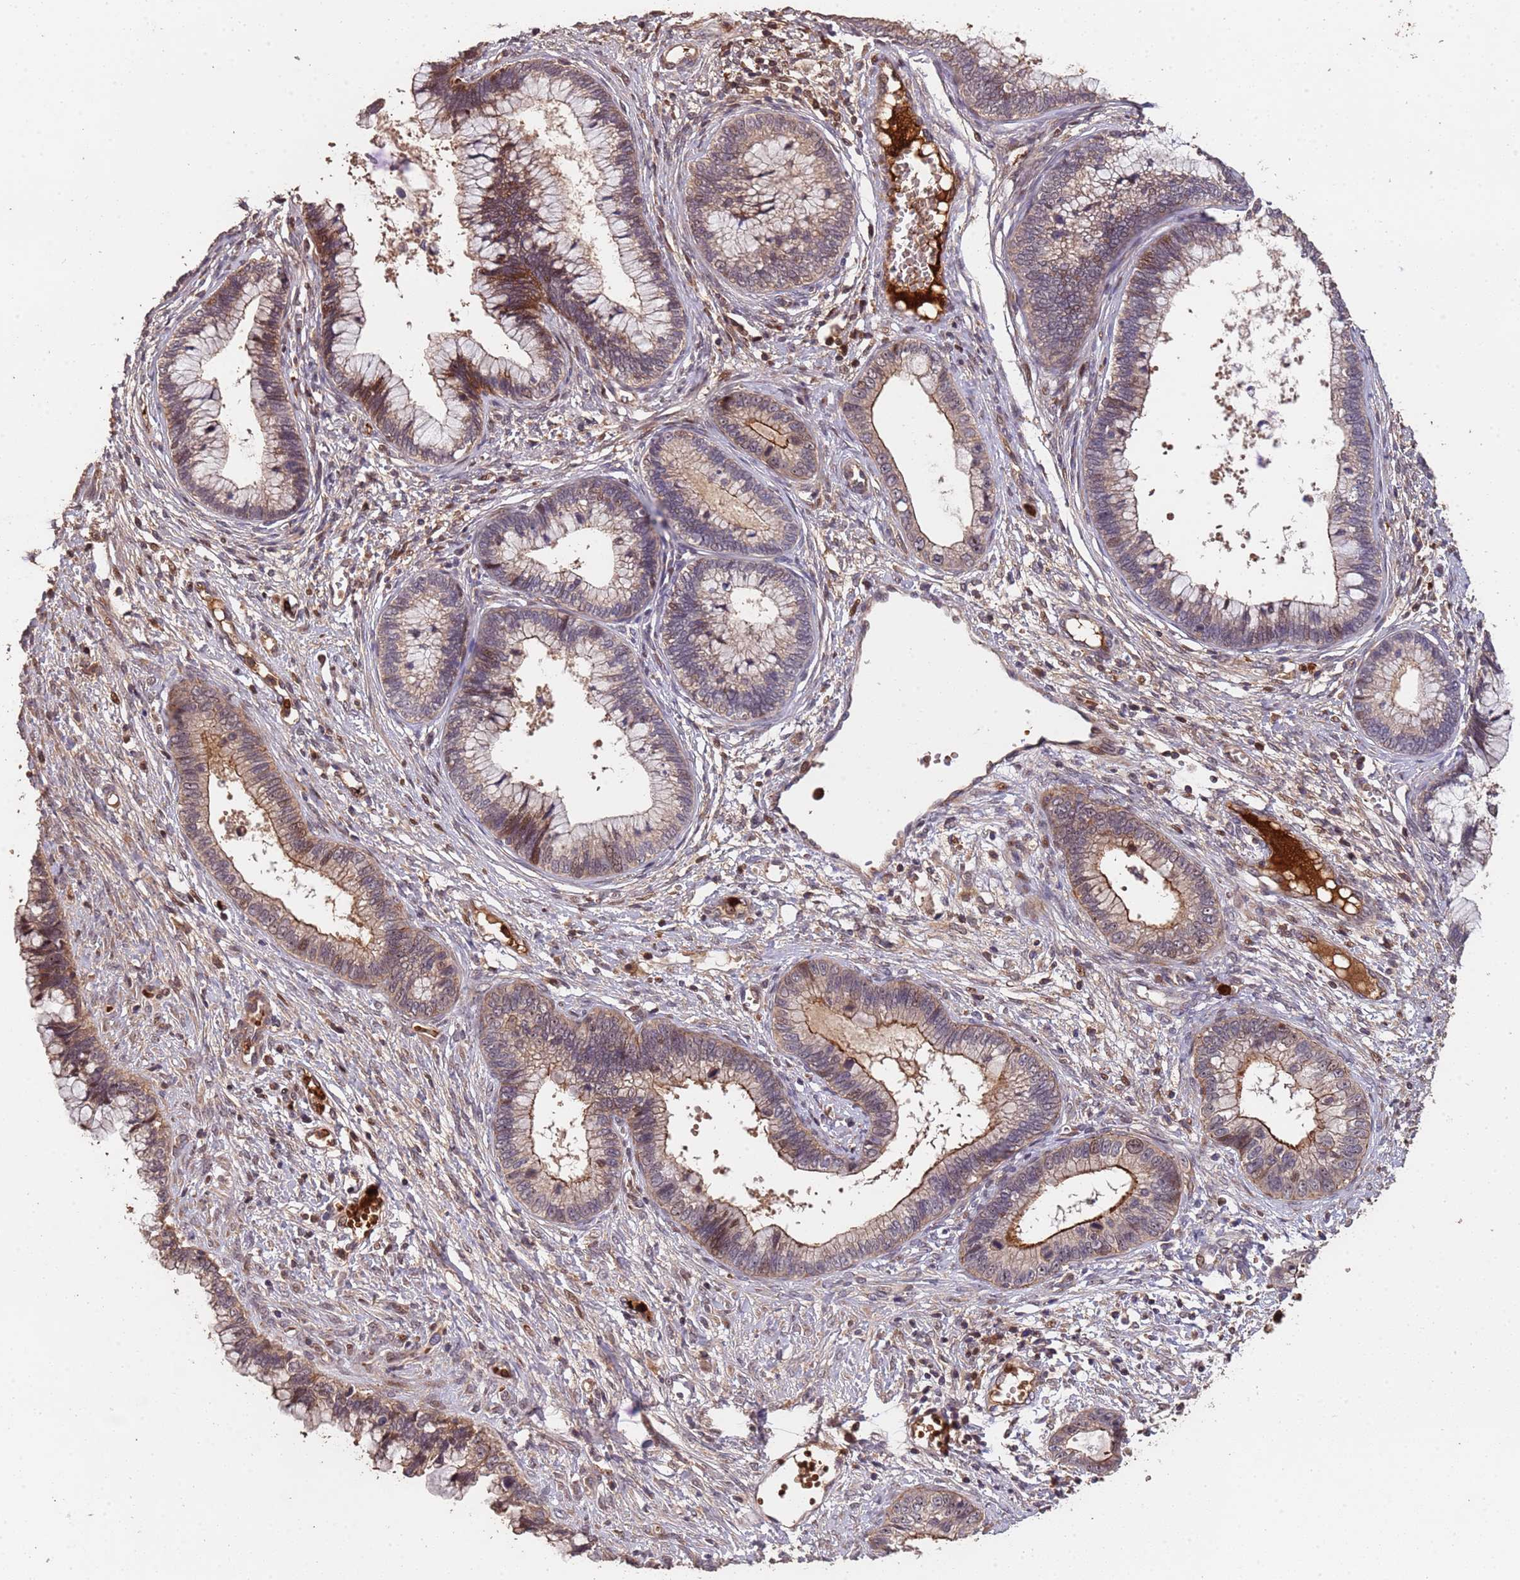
{"staining": {"intensity": "moderate", "quantity": "25%-75%", "location": "cytoplasmic/membranous"}, "tissue": "cervical cancer", "cell_type": "Tumor cells", "image_type": "cancer", "snomed": [{"axis": "morphology", "description": "Adenocarcinoma, NOS"}, {"axis": "topography", "description": "Cervix"}], "caption": "Protein staining by immunohistochemistry (IHC) demonstrates moderate cytoplasmic/membranous staining in approximately 25%-75% of tumor cells in cervical adenocarcinoma. The protein of interest is stained brown, and the nuclei are stained in blue (DAB (3,3'-diaminobenzidine) IHC with brightfield microscopy, high magnification).", "gene": "CCDC184", "patient": {"sex": "female", "age": 44}}